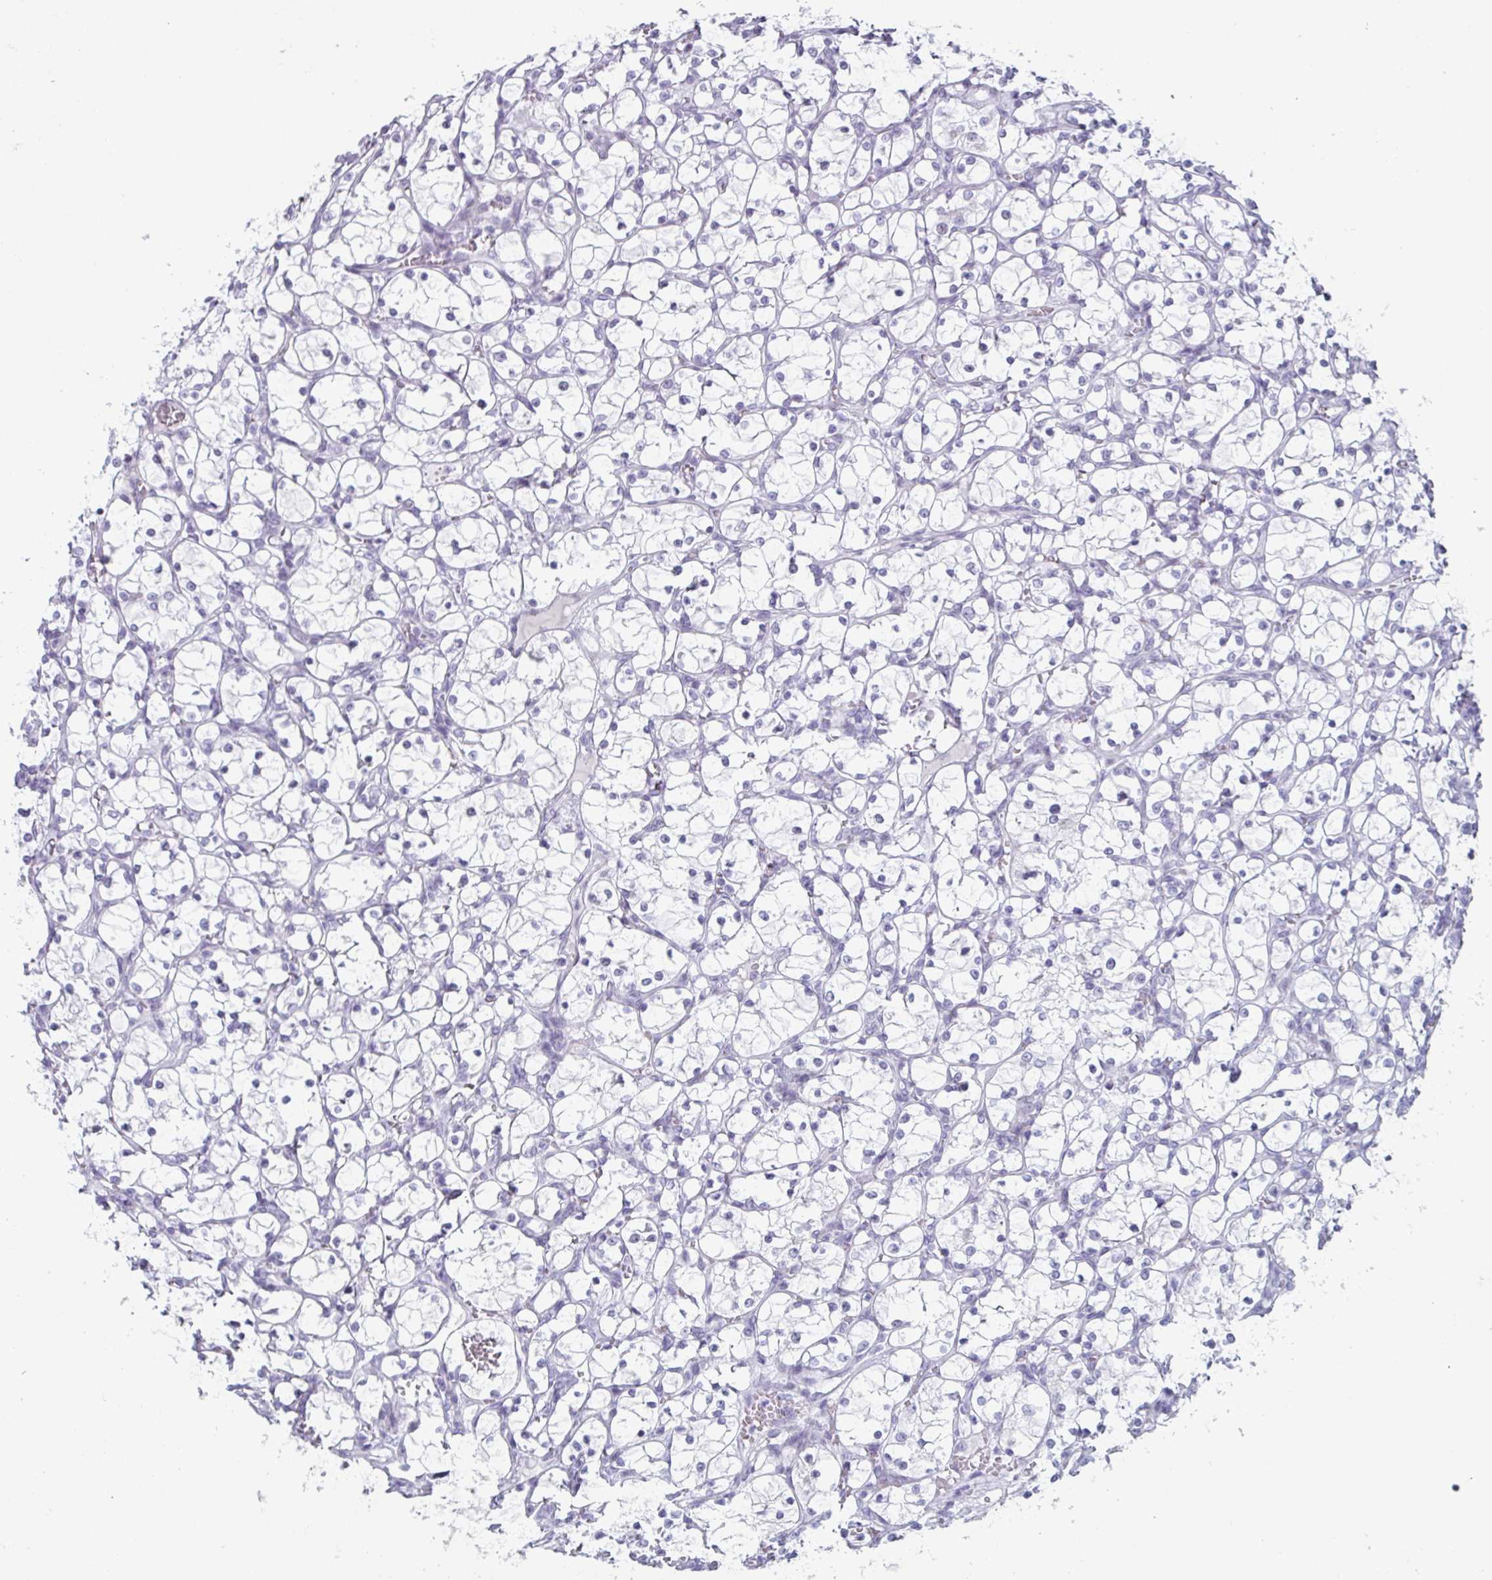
{"staining": {"intensity": "negative", "quantity": "none", "location": "none"}, "tissue": "renal cancer", "cell_type": "Tumor cells", "image_type": "cancer", "snomed": [{"axis": "morphology", "description": "Adenocarcinoma, NOS"}, {"axis": "topography", "description": "Kidney"}], "caption": "Micrograph shows no significant protein positivity in tumor cells of adenocarcinoma (renal). (Stains: DAB (3,3'-diaminobenzidine) immunohistochemistry (IHC) with hematoxylin counter stain, Microscopy: brightfield microscopy at high magnification).", "gene": "VSIG10L", "patient": {"sex": "female", "age": 69}}